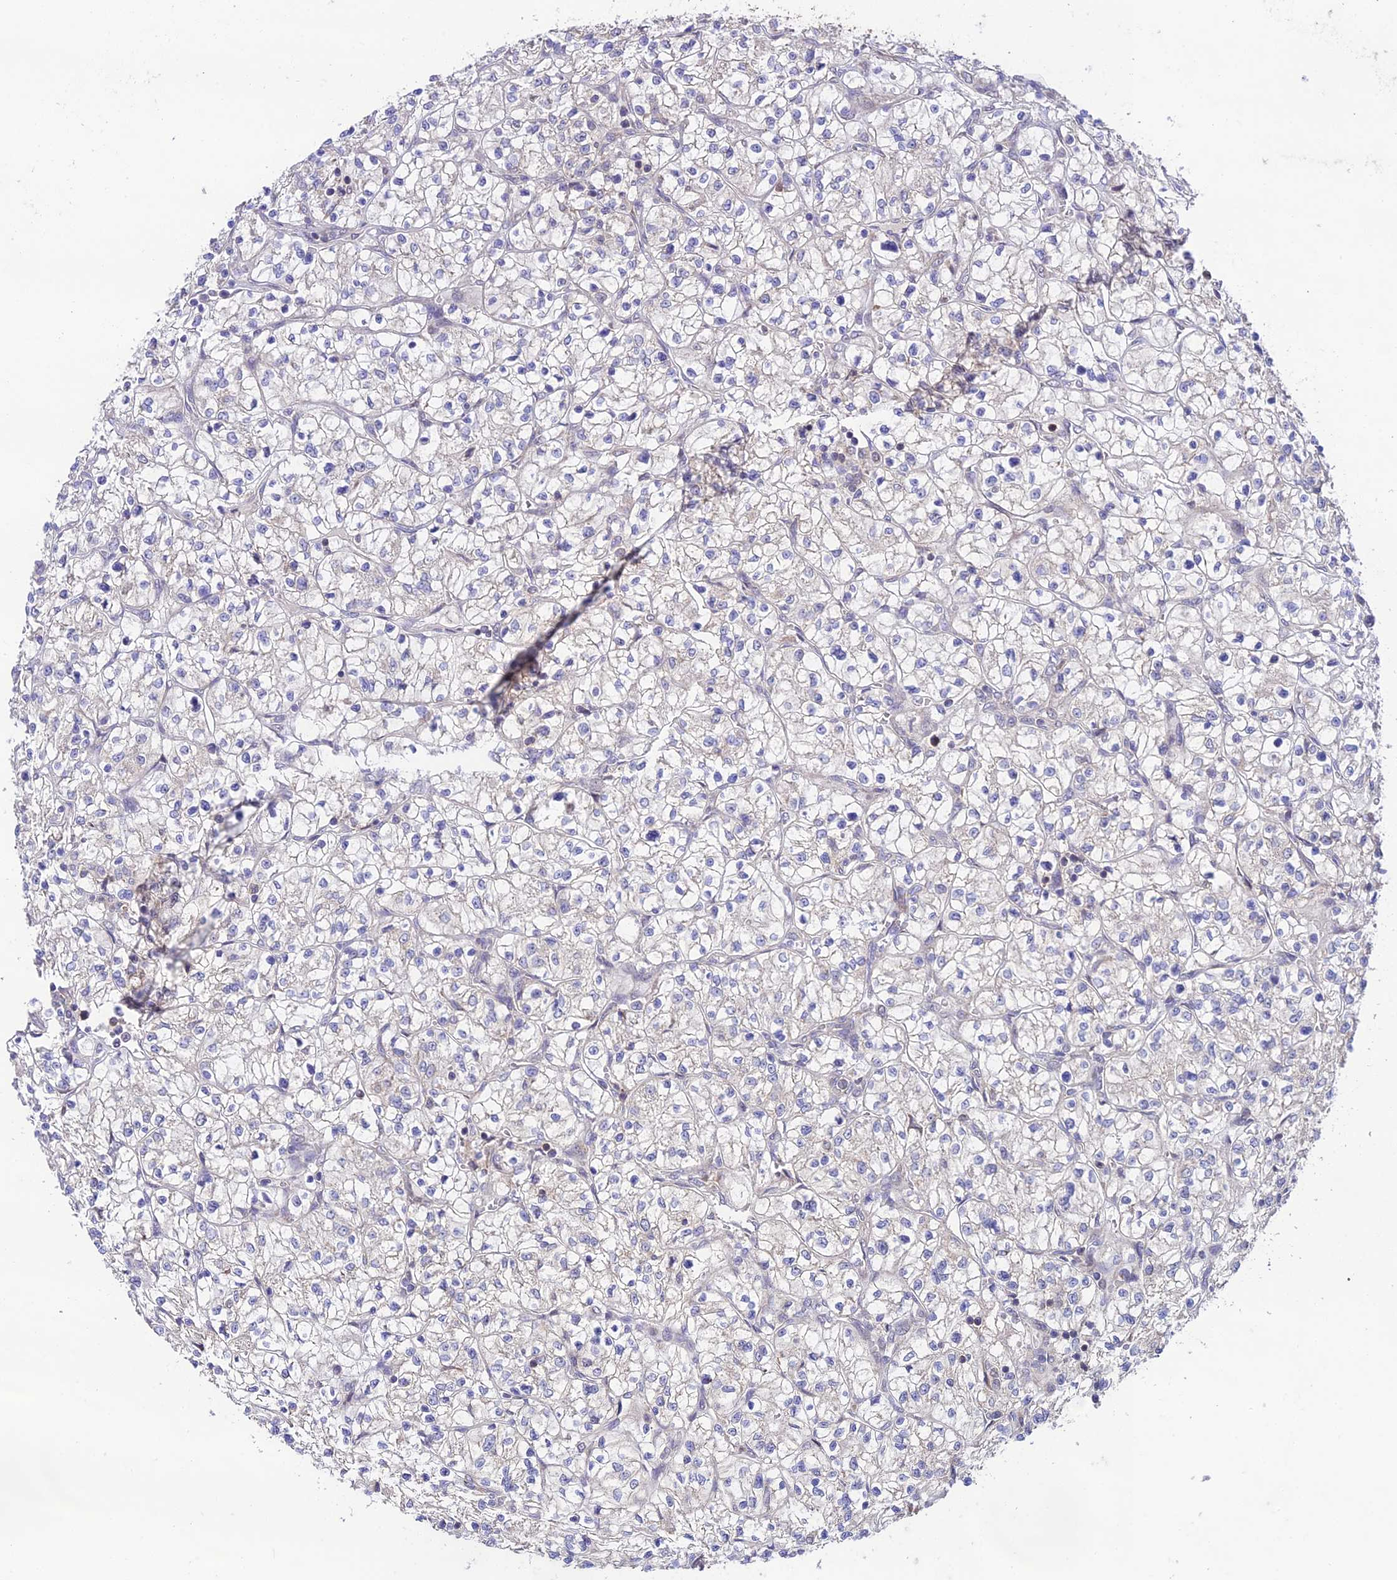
{"staining": {"intensity": "negative", "quantity": "none", "location": "none"}, "tissue": "renal cancer", "cell_type": "Tumor cells", "image_type": "cancer", "snomed": [{"axis": "morphology", "description": "Adenocarcinoma, NOS"}, {"axis": "topography", "description": "Kidney"}], "caption": "Renal adenocarcinoma was stained to show a protein in brown. There is no significant expression in tumor cells.", "gene": "TRIM40", "patient": {"sex": "female", "age": 64}}